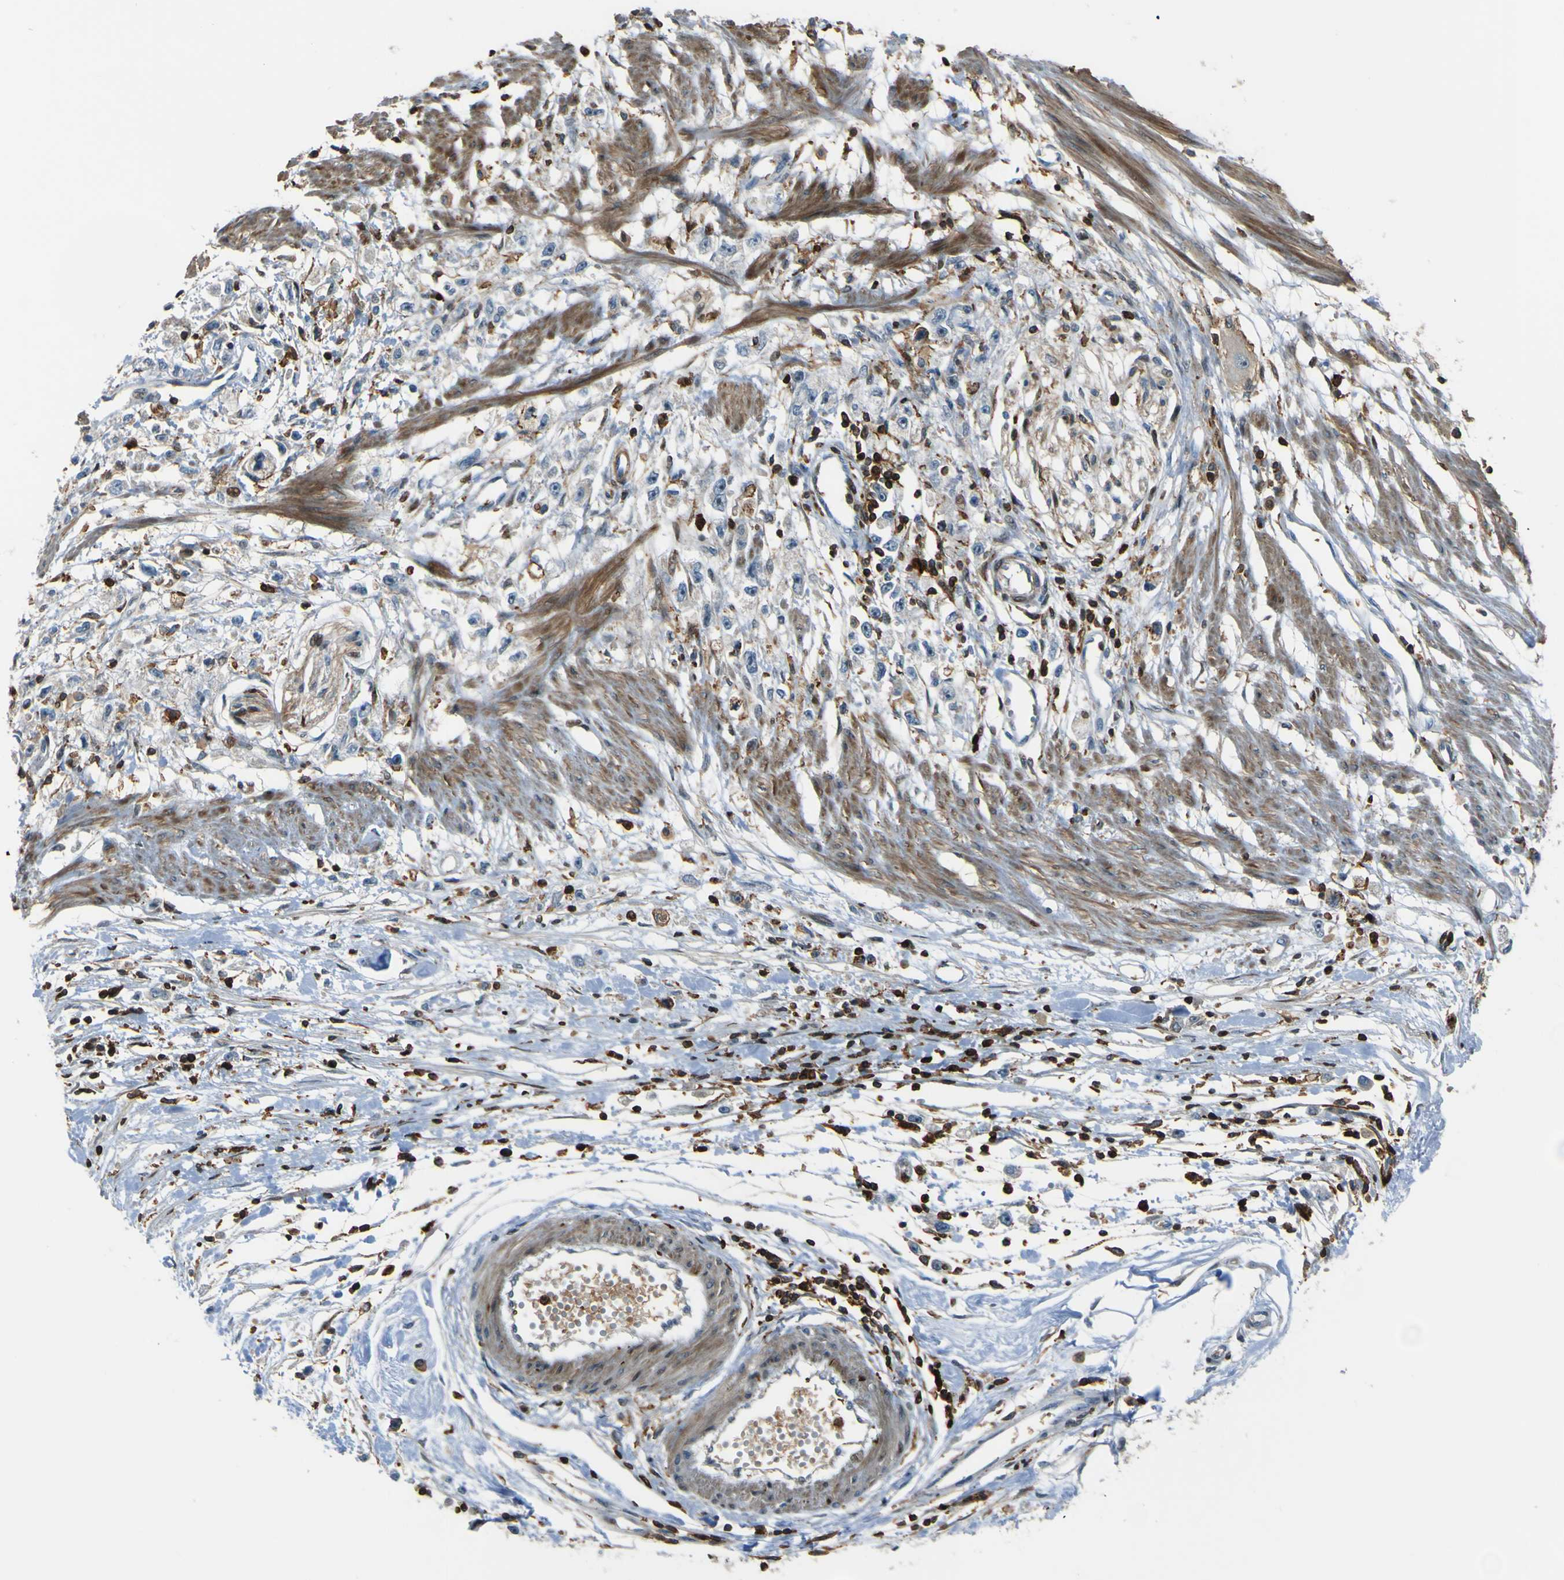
{"staining": {"intensity": "negative", "quantity": "none", "location": "none"}, "tissue": "stomach cancer", "cell_type": "Tumor cells", "image_type": "cancer", "snomed": [{"axis": "morphology", "description": "Adenocarcinoma, NOS"}, {"axis": "topography", "description": "Stomach"}], "caption": "A photomicrograph of stomach cancer (adenocarcinoma) stained for a protein exhibits no brown staining in tumor cells.", "gene": "PCDHB5", "patient": {"sex": "female", "age": 59}}